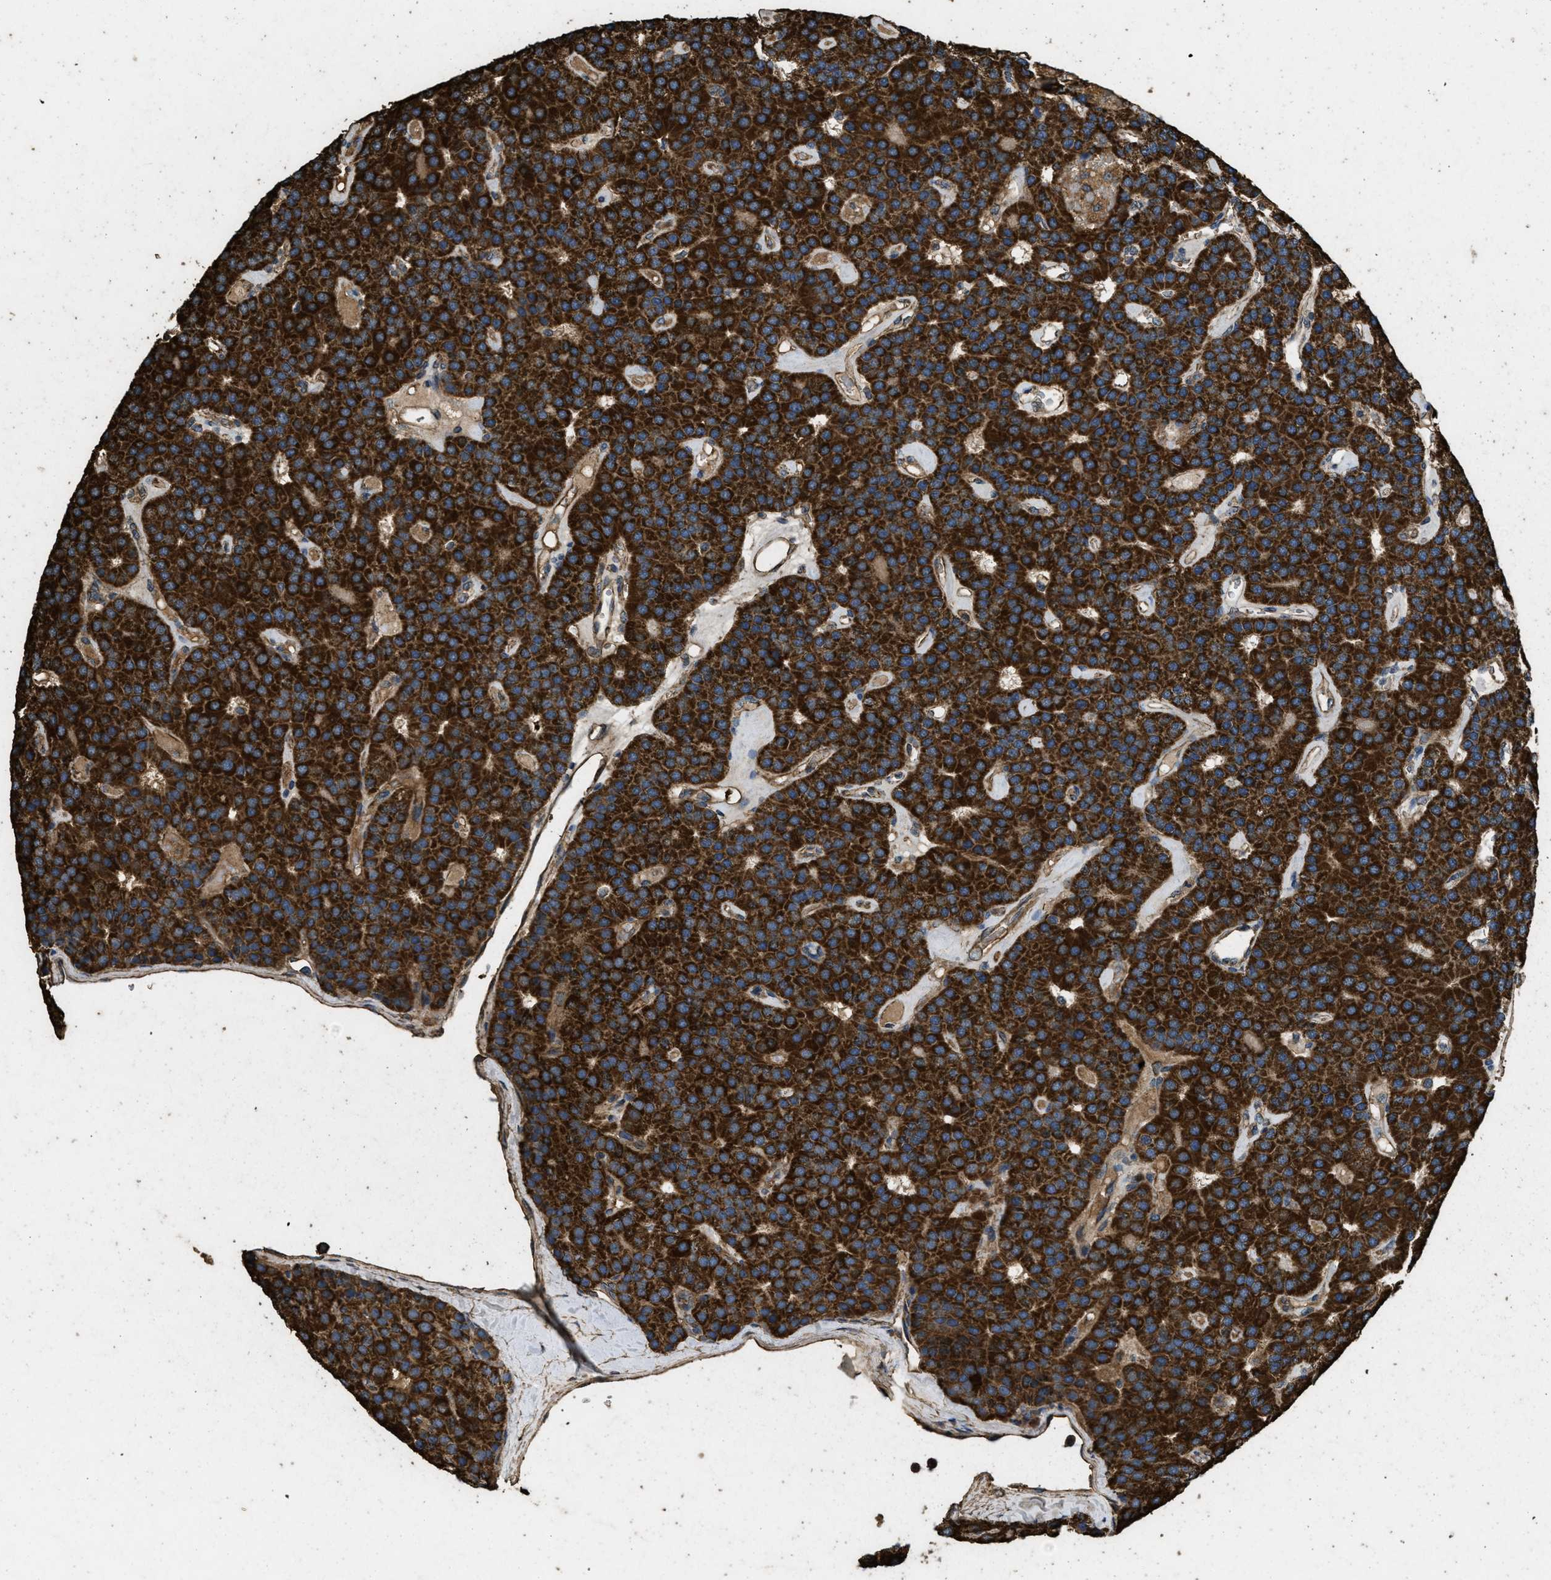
{"staining": {"intensity": "strong", "quantity": ">75%", "location": "cytoplasmic/membranous"}, "tissue": "parathyroid gland", "cell_type": "Glandular cells", "image_type": "normal", "snomed": [{"axis": "morphology", "description": "Normal tissue, NOS"}, {"axis": "morphology", "description": "Adenoma, NOS"}, {"axis": "topography", "description": "Parathyroid gland"}], "caption": "Parathyroid gland stained with immunohistochemistry (IHC) demonstrates strong cytoplasmic/membranous expression in approximately >75% of glandular cells. The staining was performed using DAB (3,3'-diaminobenzidine) to visualize the protein expression in brown, while the nuclei were stained in blue with hematoxylin (Magnification: 20x).", "gene": "CYRIA", "patient": {"sex": "female", "age": 86}}